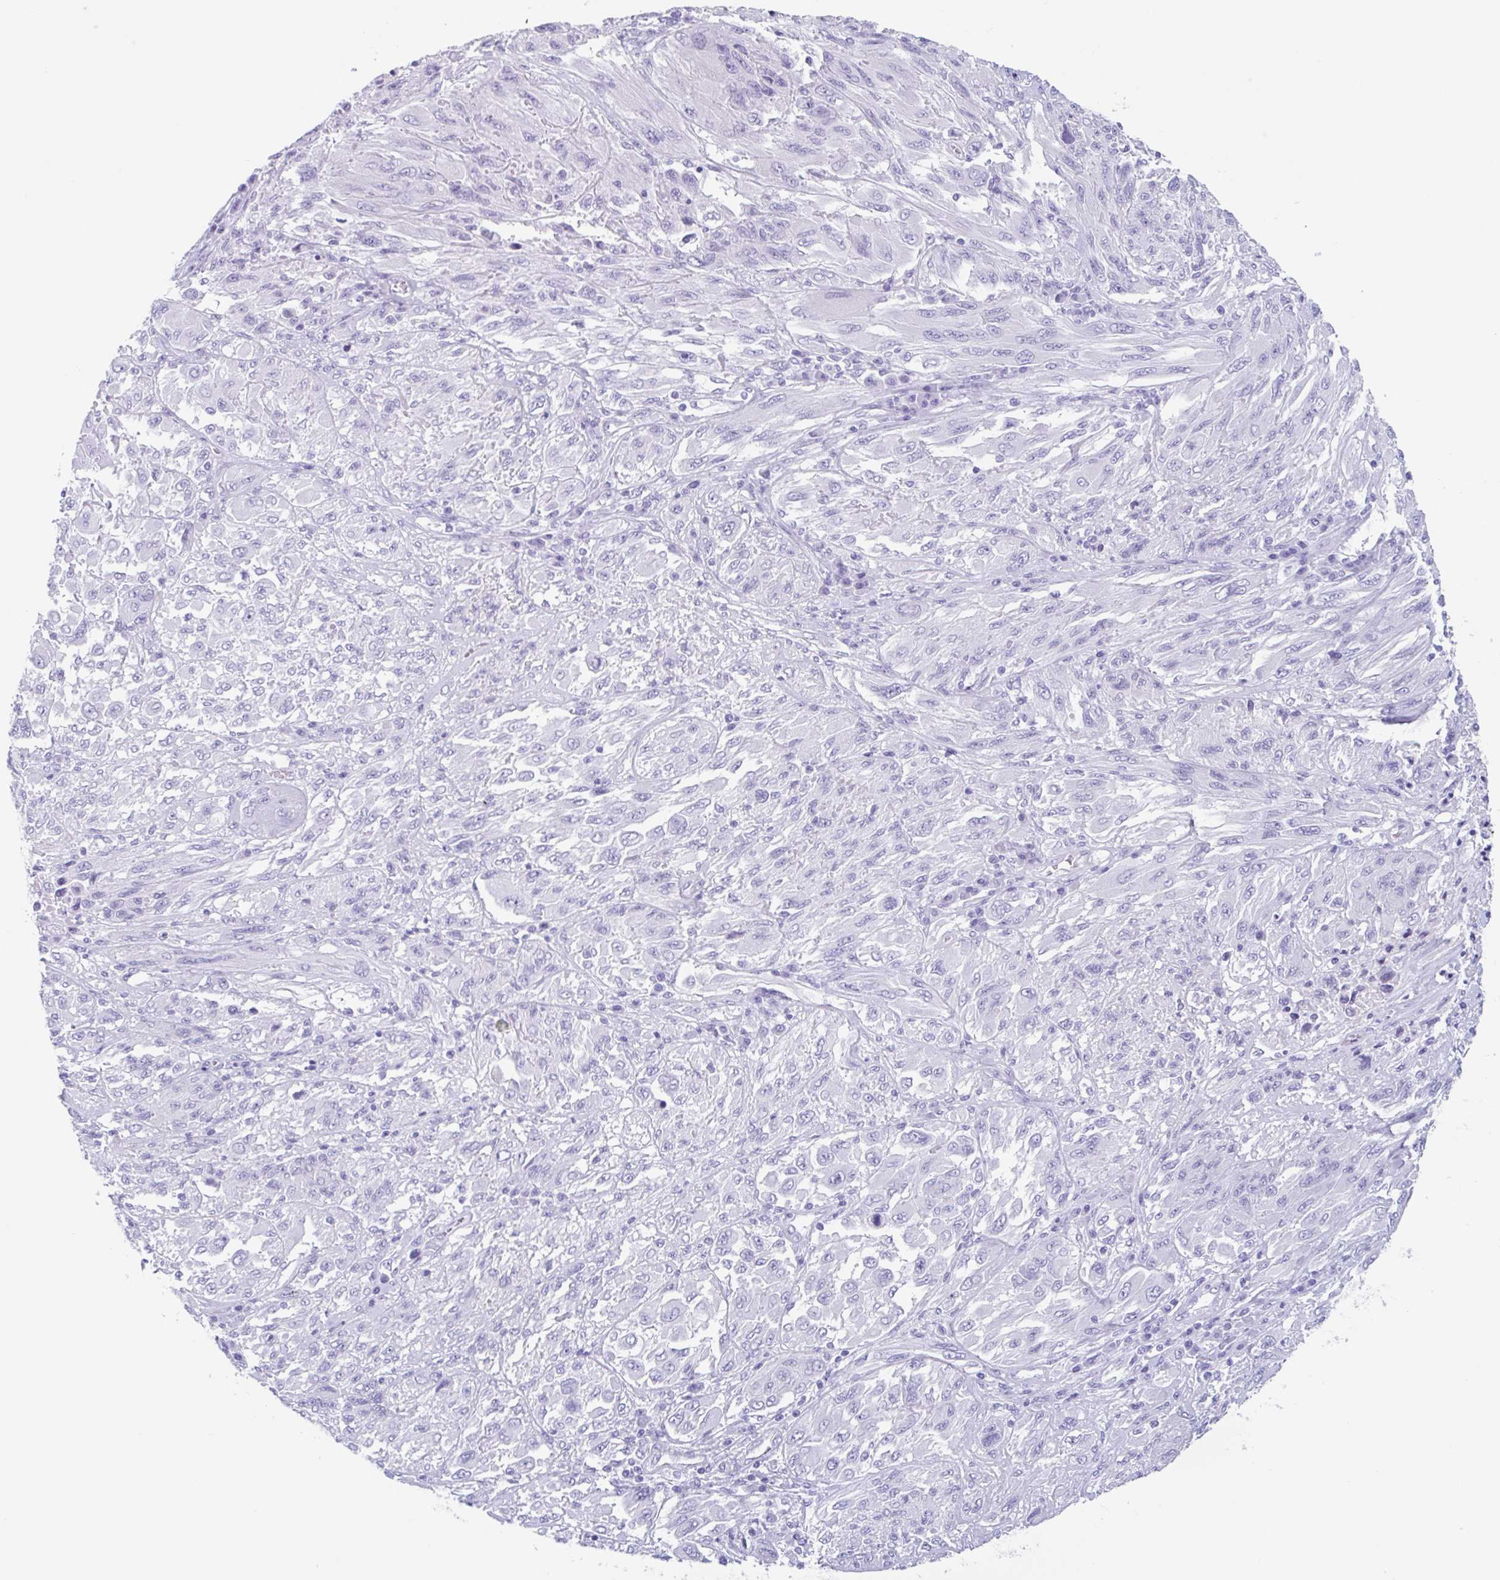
{"staining": {"intensity": "negative", "quantity": "none", "location": "none"}, "tissue": "melanoma", "cell_type": "Tumor cells", "image_type": "cancer", "snomed": [{"axis": "morphology", "description": "Malignant melanoma, NOS"}, {"axis": "topography", "description": "Skin"}], "caption": "An immunohistochemistry (IHC) photomicrograph of melanoma is shown. There is no staining in tumor cells of melanoma.", "gene": "TAS2R41", "patient": {"sex": "female", "age": 91}}